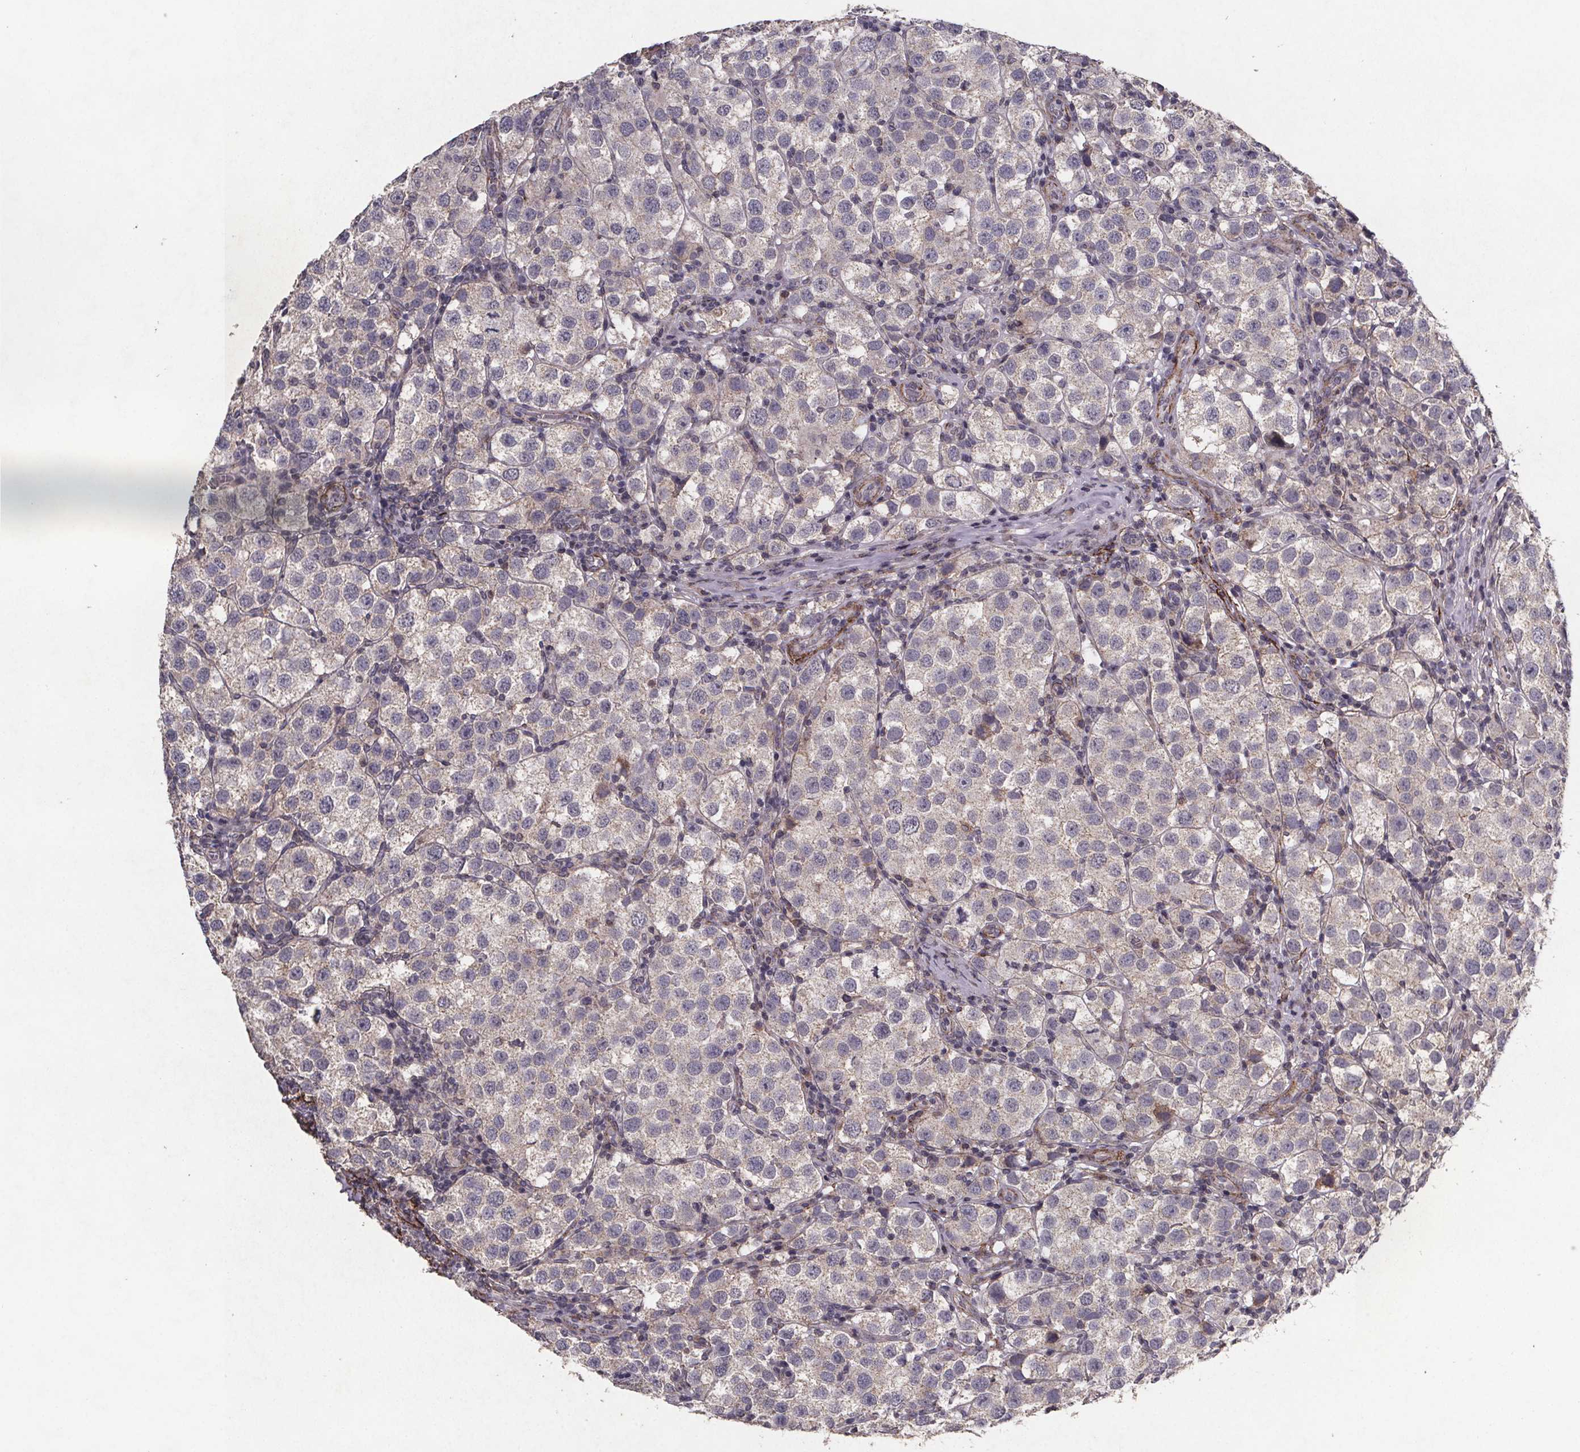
{"staining": {"intensity": "negative", "quantity": "none", "location": "none"}, "tissue": "testis cancer", "cell_type": "Tumor cells", "image_type": "cancer", "snomed": [{"axis": "morphology", "description": "Seminoma, NOS"}, {"axis": "topography", "description": "Testis"}], "caption": "This micrograph is of seminoma (testis) stained with immunohistochemistry (IHC) to label a protein in brown with the nuclei are counter-stained blue. There is no expression in tumor cells.", "gene": "PALLD", "patient": {"sex": "male", "age": 37}}